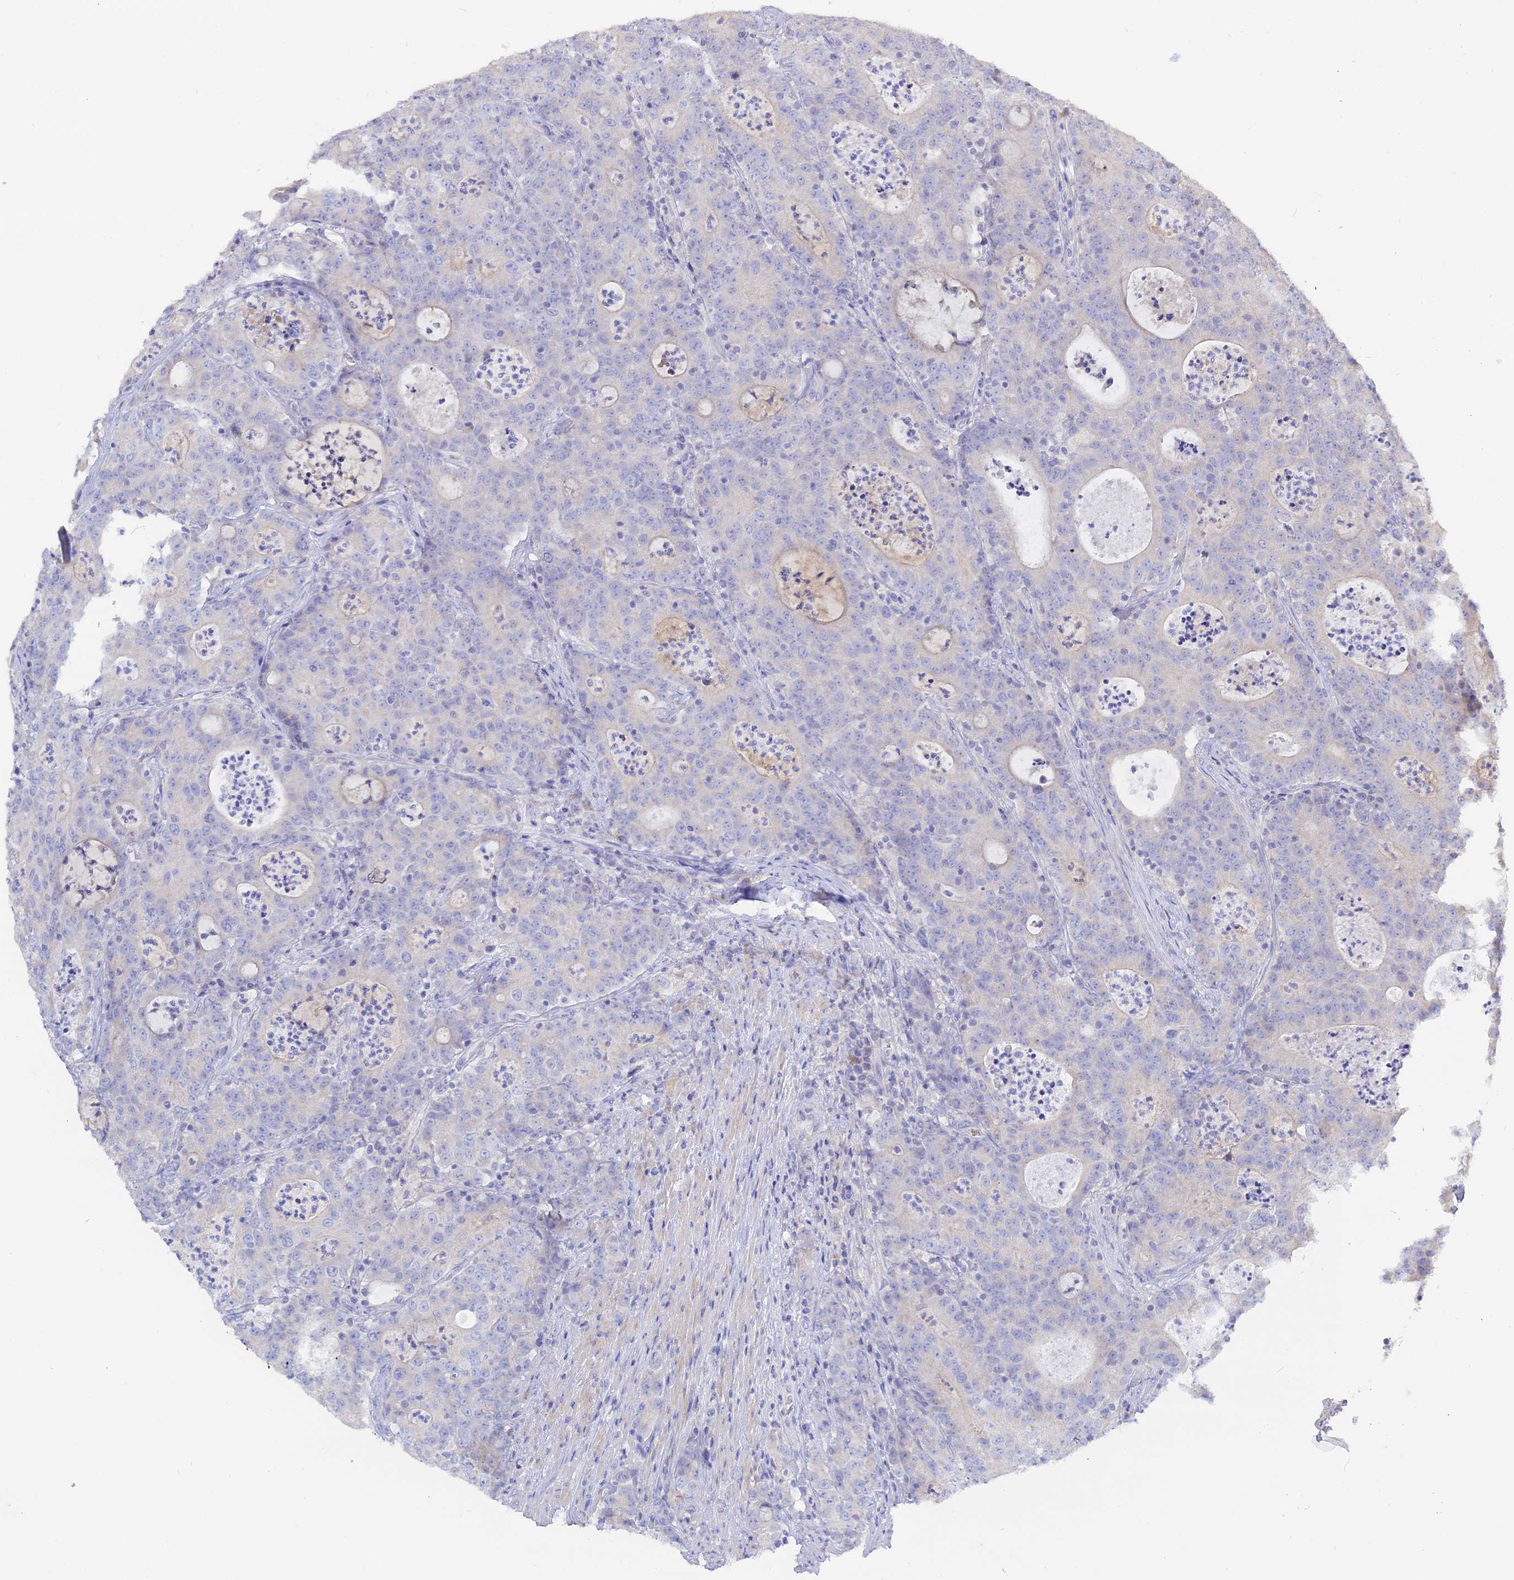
{"staining": {"intensity": "negative", "quantity": "none", "location": "none"}, "tissue": "colorectal cancer", "cell_type": "Tumor cells", "image_type": "cancer", "snomed": [{"axis": "morphology", "description": "Adenocarcinoma, NOS"}, {"axis": "topography", "description": "Colon"}], "caption": "A histopathology image of colorectal adenocarcinoma stained for a protein reveals no brown staining in tumor cells.", "gene": "ADGRA1", "patient": {"sex": "male", "age": 83}}